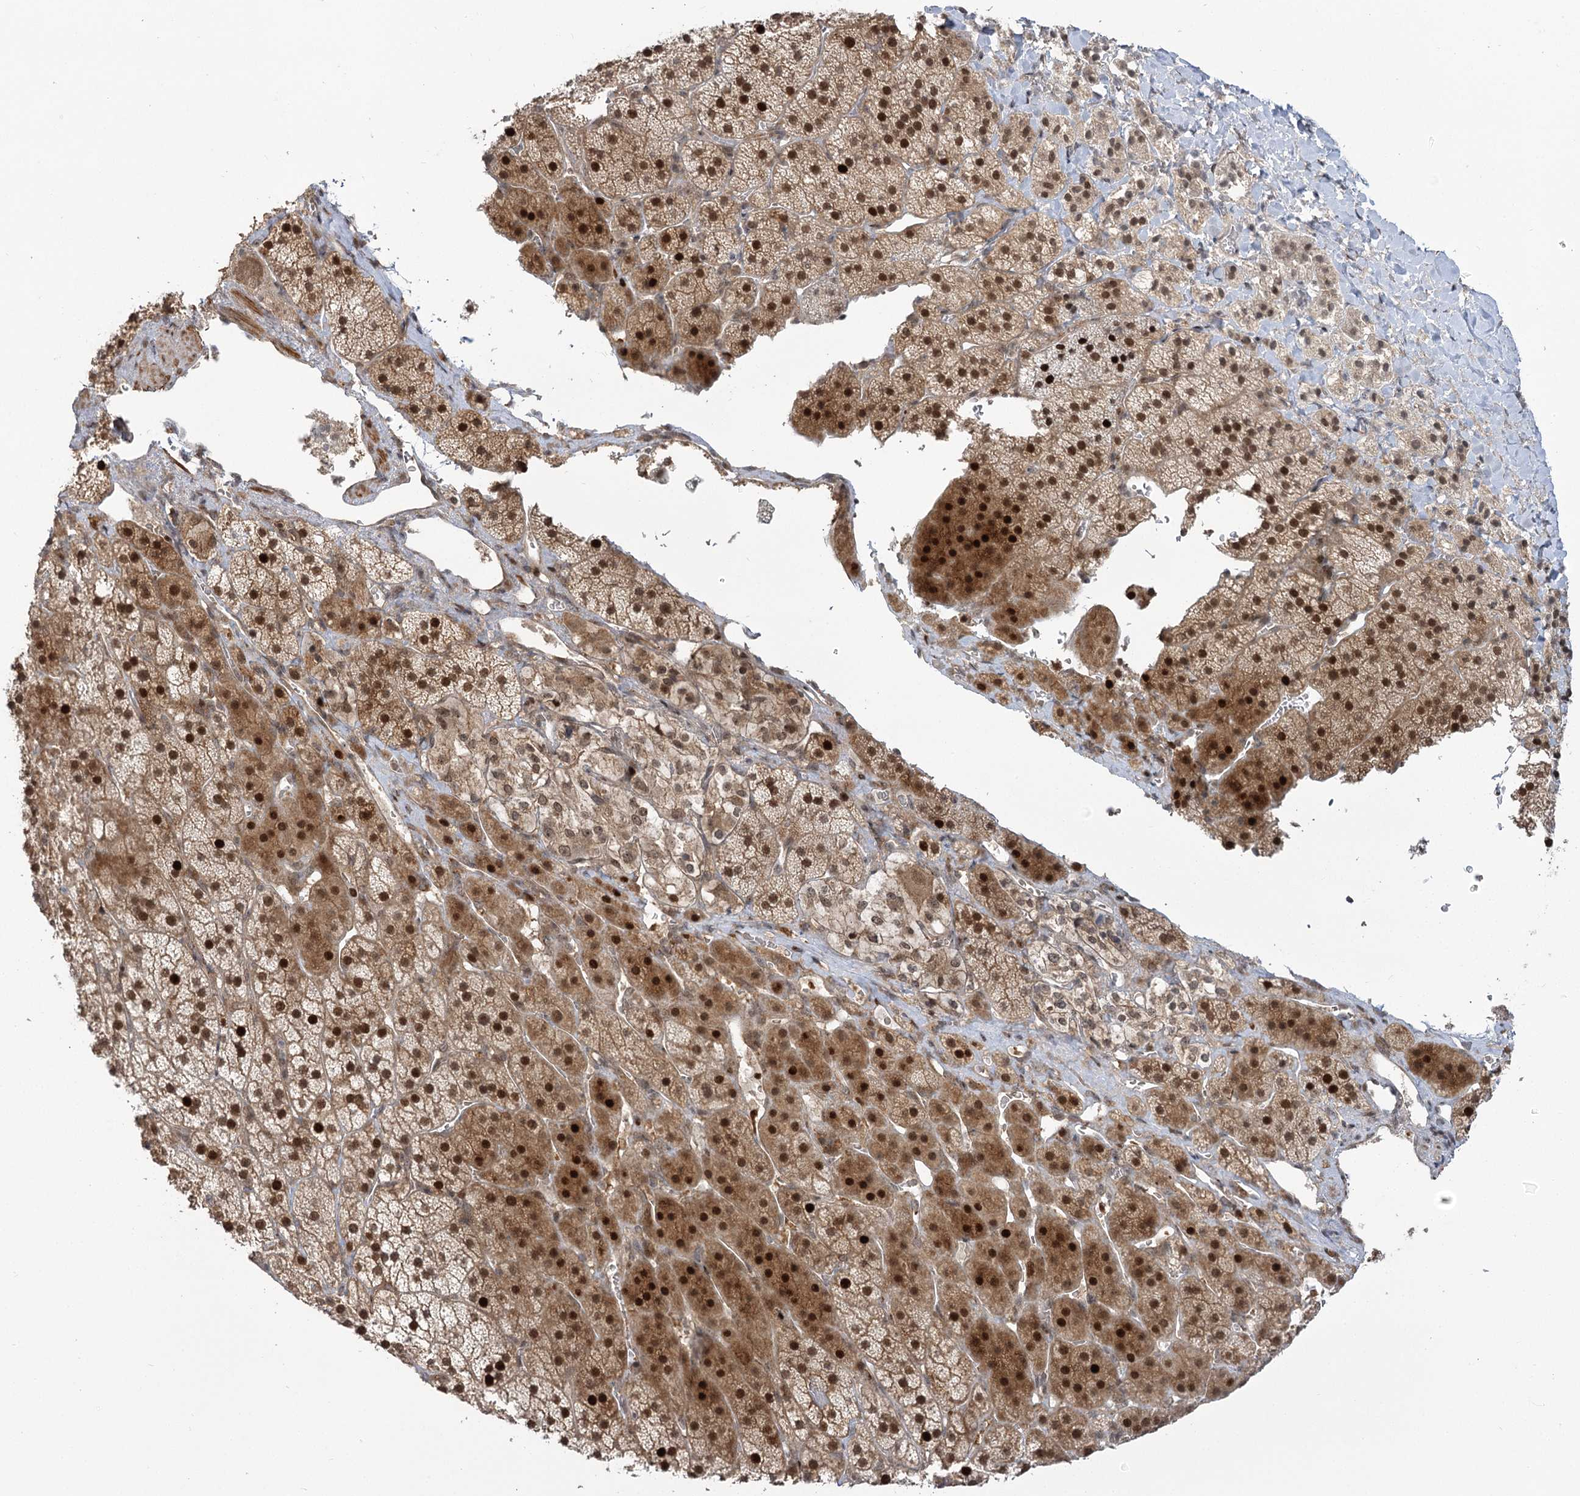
{"staining": {"intensity": "moderate", "quantity": "25%-75%", "location": "cytoplasmic/membranous,nuclear"}, "tissue": "adrenal gland", "cell_type": "Glandular cells", "image_type": "normal", "snomed": [{"axis": "morphology", "description": "Normal tissue, NOS"}, {"axis": "topography", "description": "Adrenal gland"}], "caption": "High-power microscopy captured an immunohistochemistry micrograph of benign adrenal gland, revealing moderate cytoplasmic/membranous,nuclear positivity in about 25%-75% of glandular cells. (Brightfield microscopy of DAB IHC at high magnification).", "gene": "HELQ", "patient": {"sex": "female", "age": 44}}